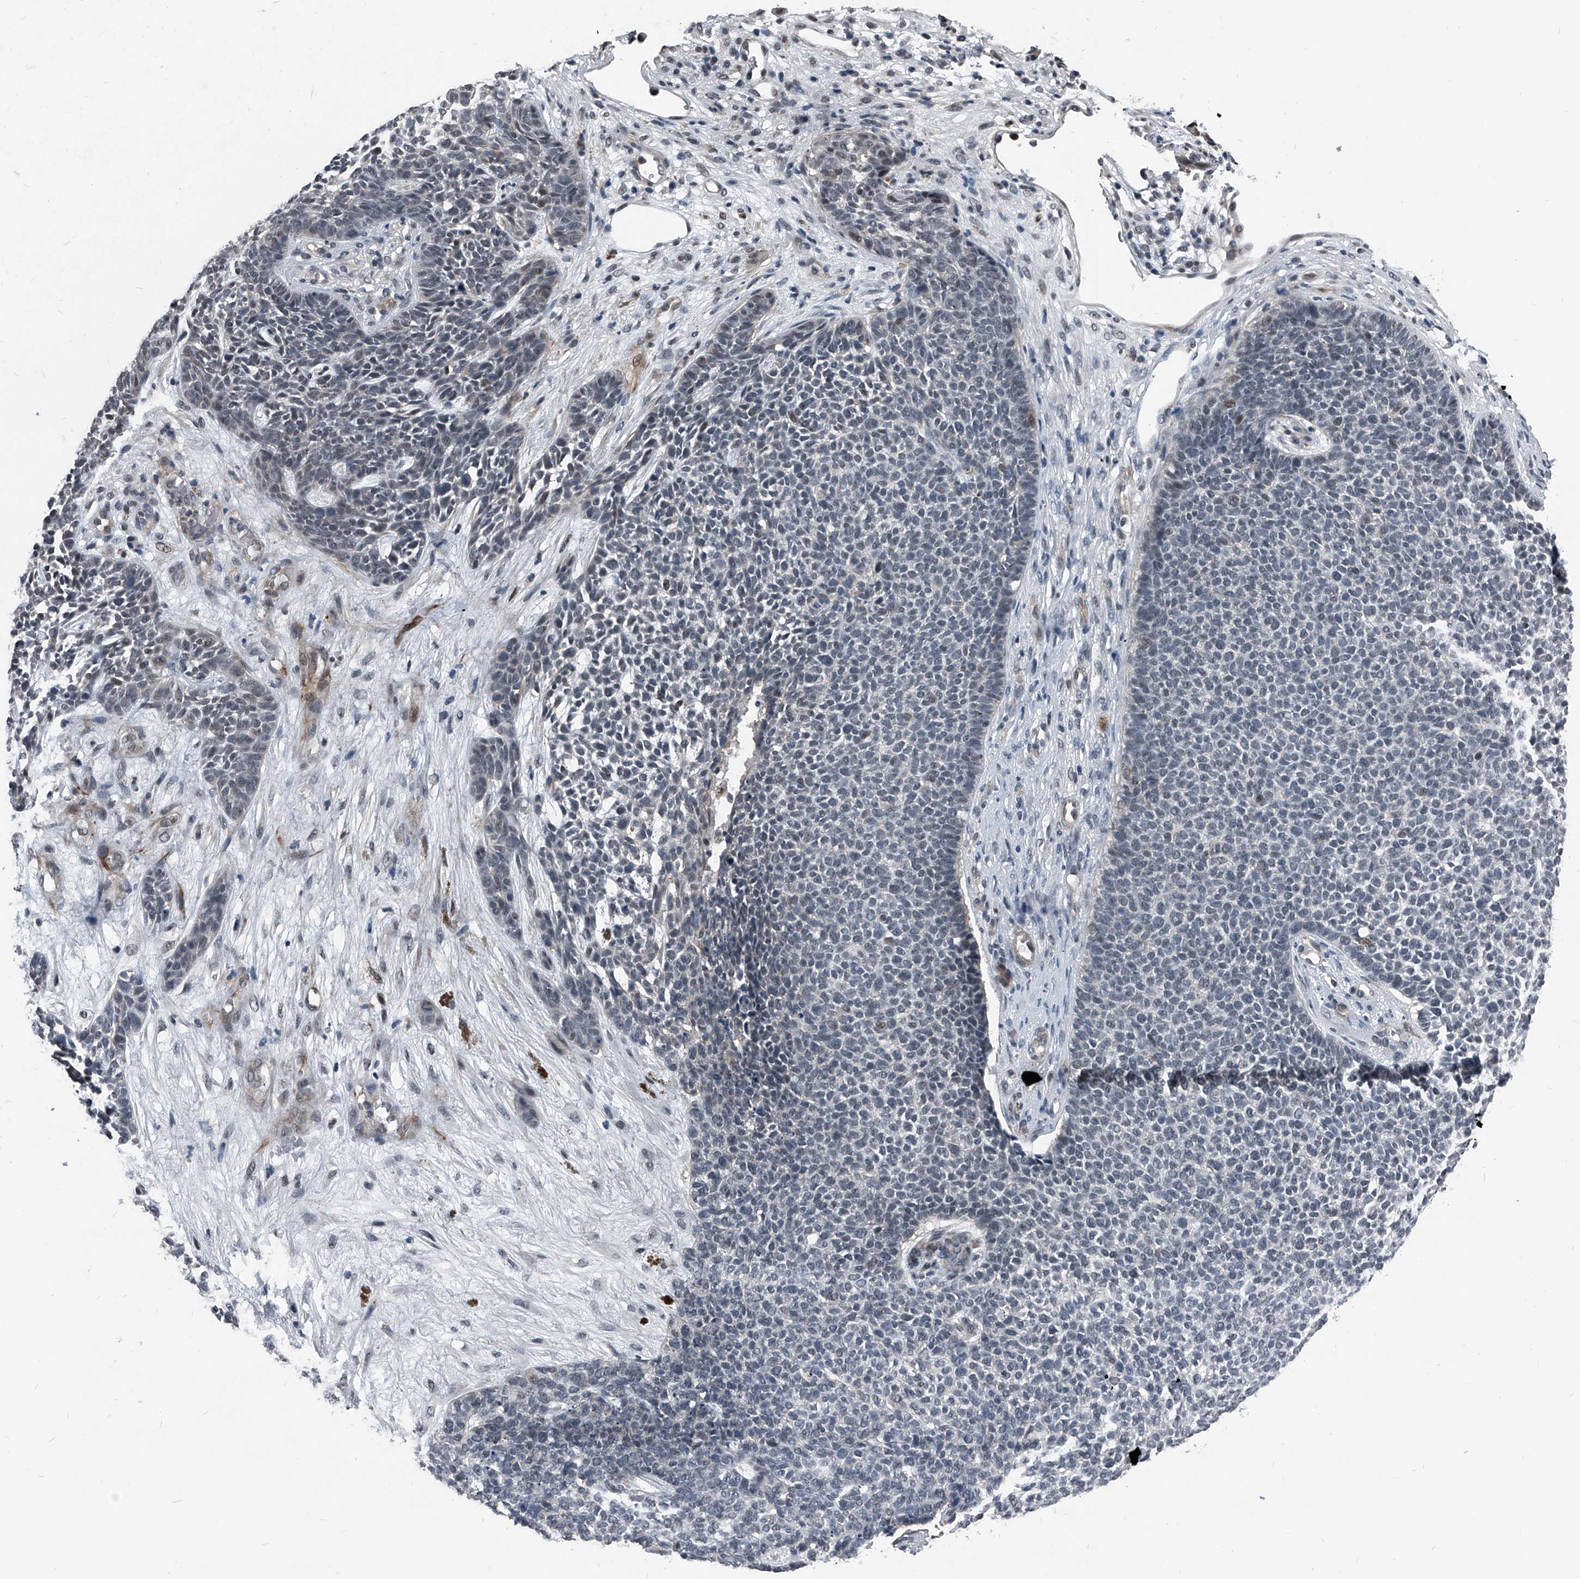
{"staining": {"intensity": "negative", "quantity": "none", "location": "none"}, "tissue": "skin cancer", "cell_type": "Tumor cells", "image_type": "cancer", "snomed": [{"axis": "morphology", "description": "Basal cell carcinoma"}, {"axis": "topography", "description": "Skin"}], "caption": "Basal cell carcinoma (skin) was stained to show a protein in brown. There is no significant positivity in tumor cells.", "gene": "MEN1", "patient": {"sex": "female", "age": 84}}